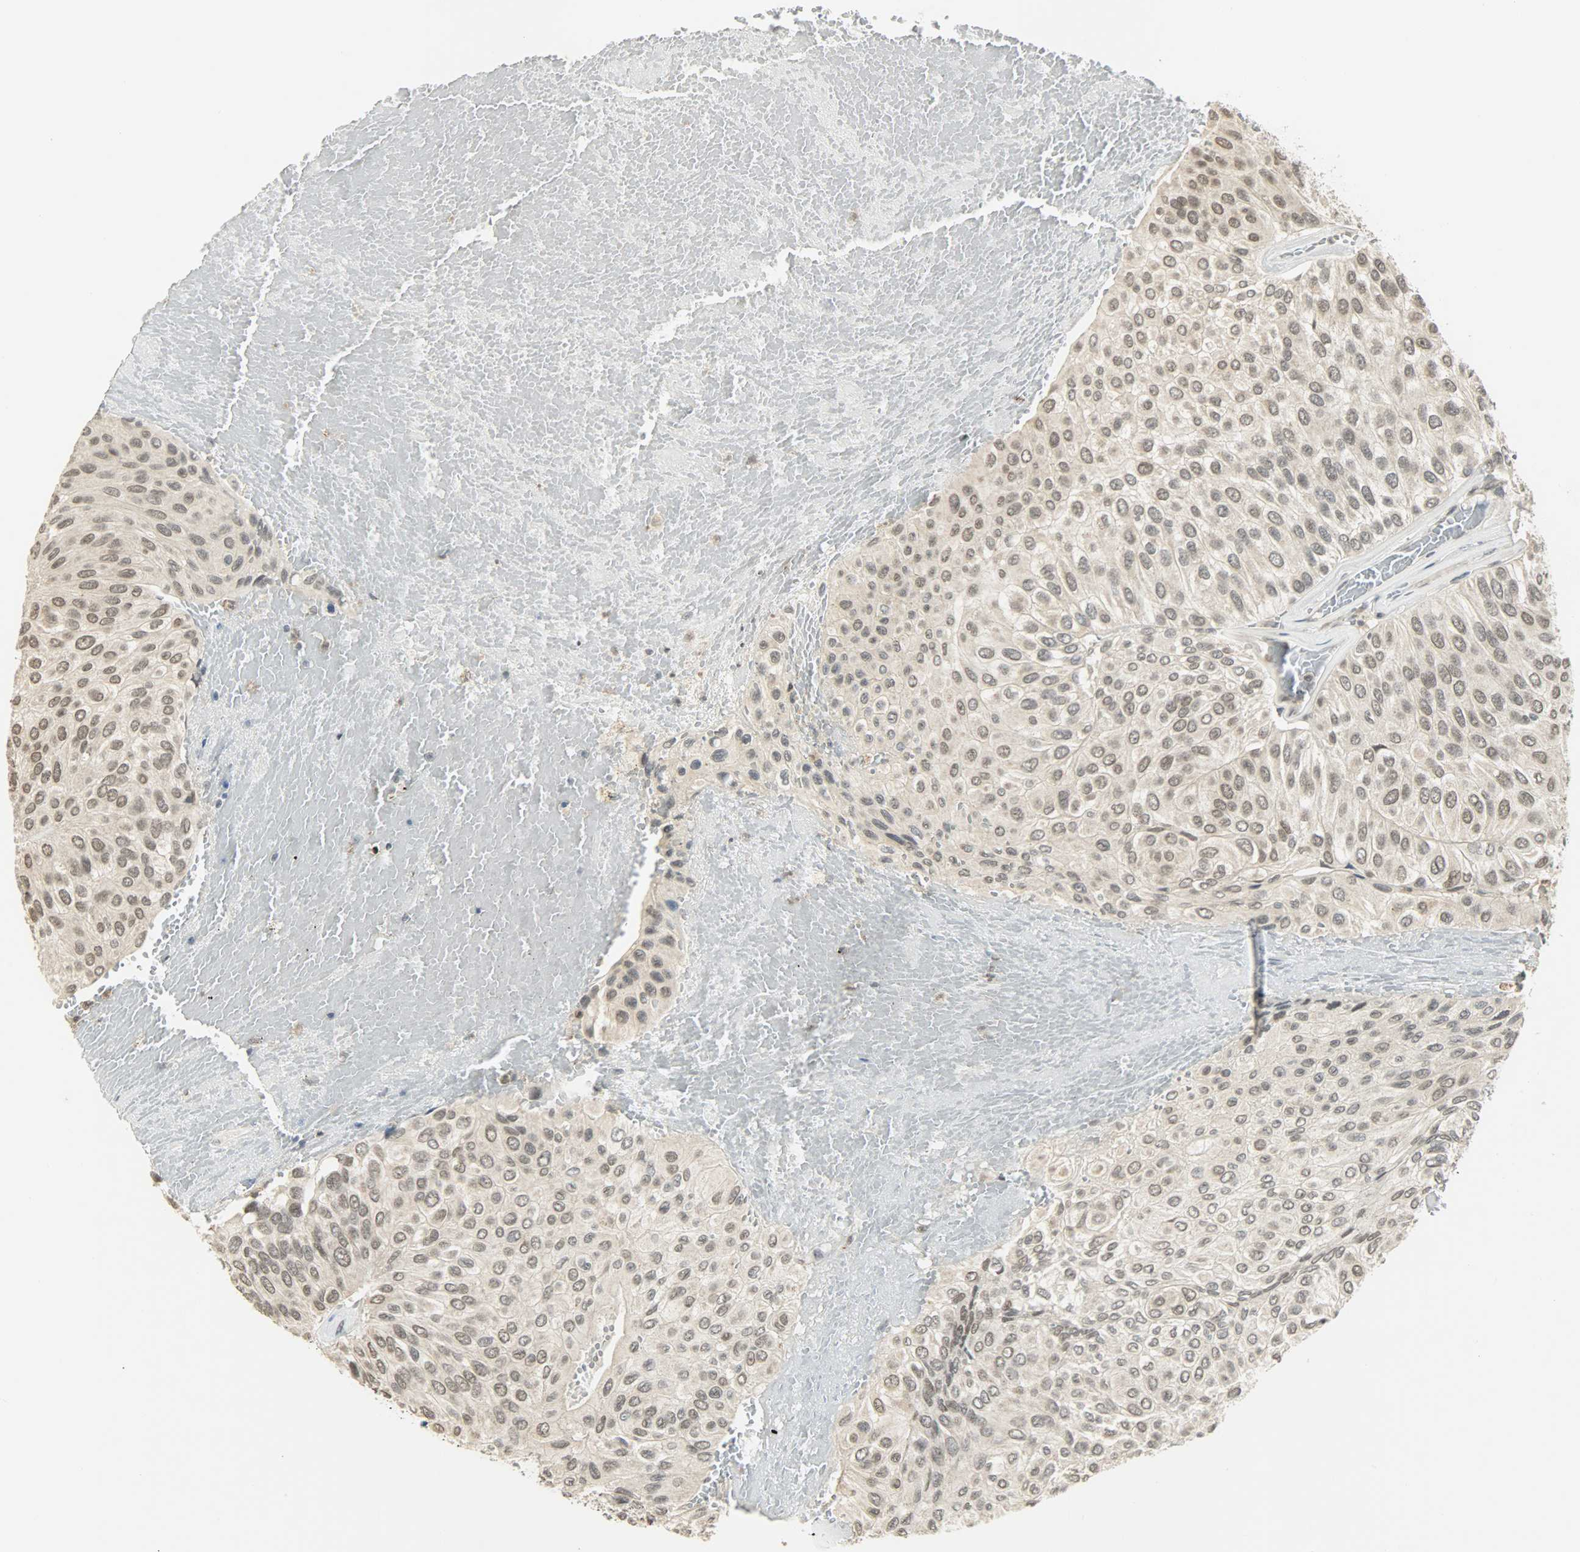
{"staining": {"intensity": "weak", "quantity": "25%-75%", "location": "nuclear"}, "tissue": "urothelial cancer", "cell_type": "Tumor cells", "image_type": "cancer", "snomed": [{"axis": "morphology", "description": "Urothelial carcinoma, High grade"}, {"axis": "topography", "description": "Urinary bladder"}], "caption": "Immunohistochemical staining of urothelial carcinoma (high-grade) demonstrates weak nuclear protein staining in approximately 25%-75% of tumor cells. (brown staining indicates protein expression, while blue staining denotes nuclei).", "gene": "SMARCA5", "patient": {"sex": "male", "age": 66}}